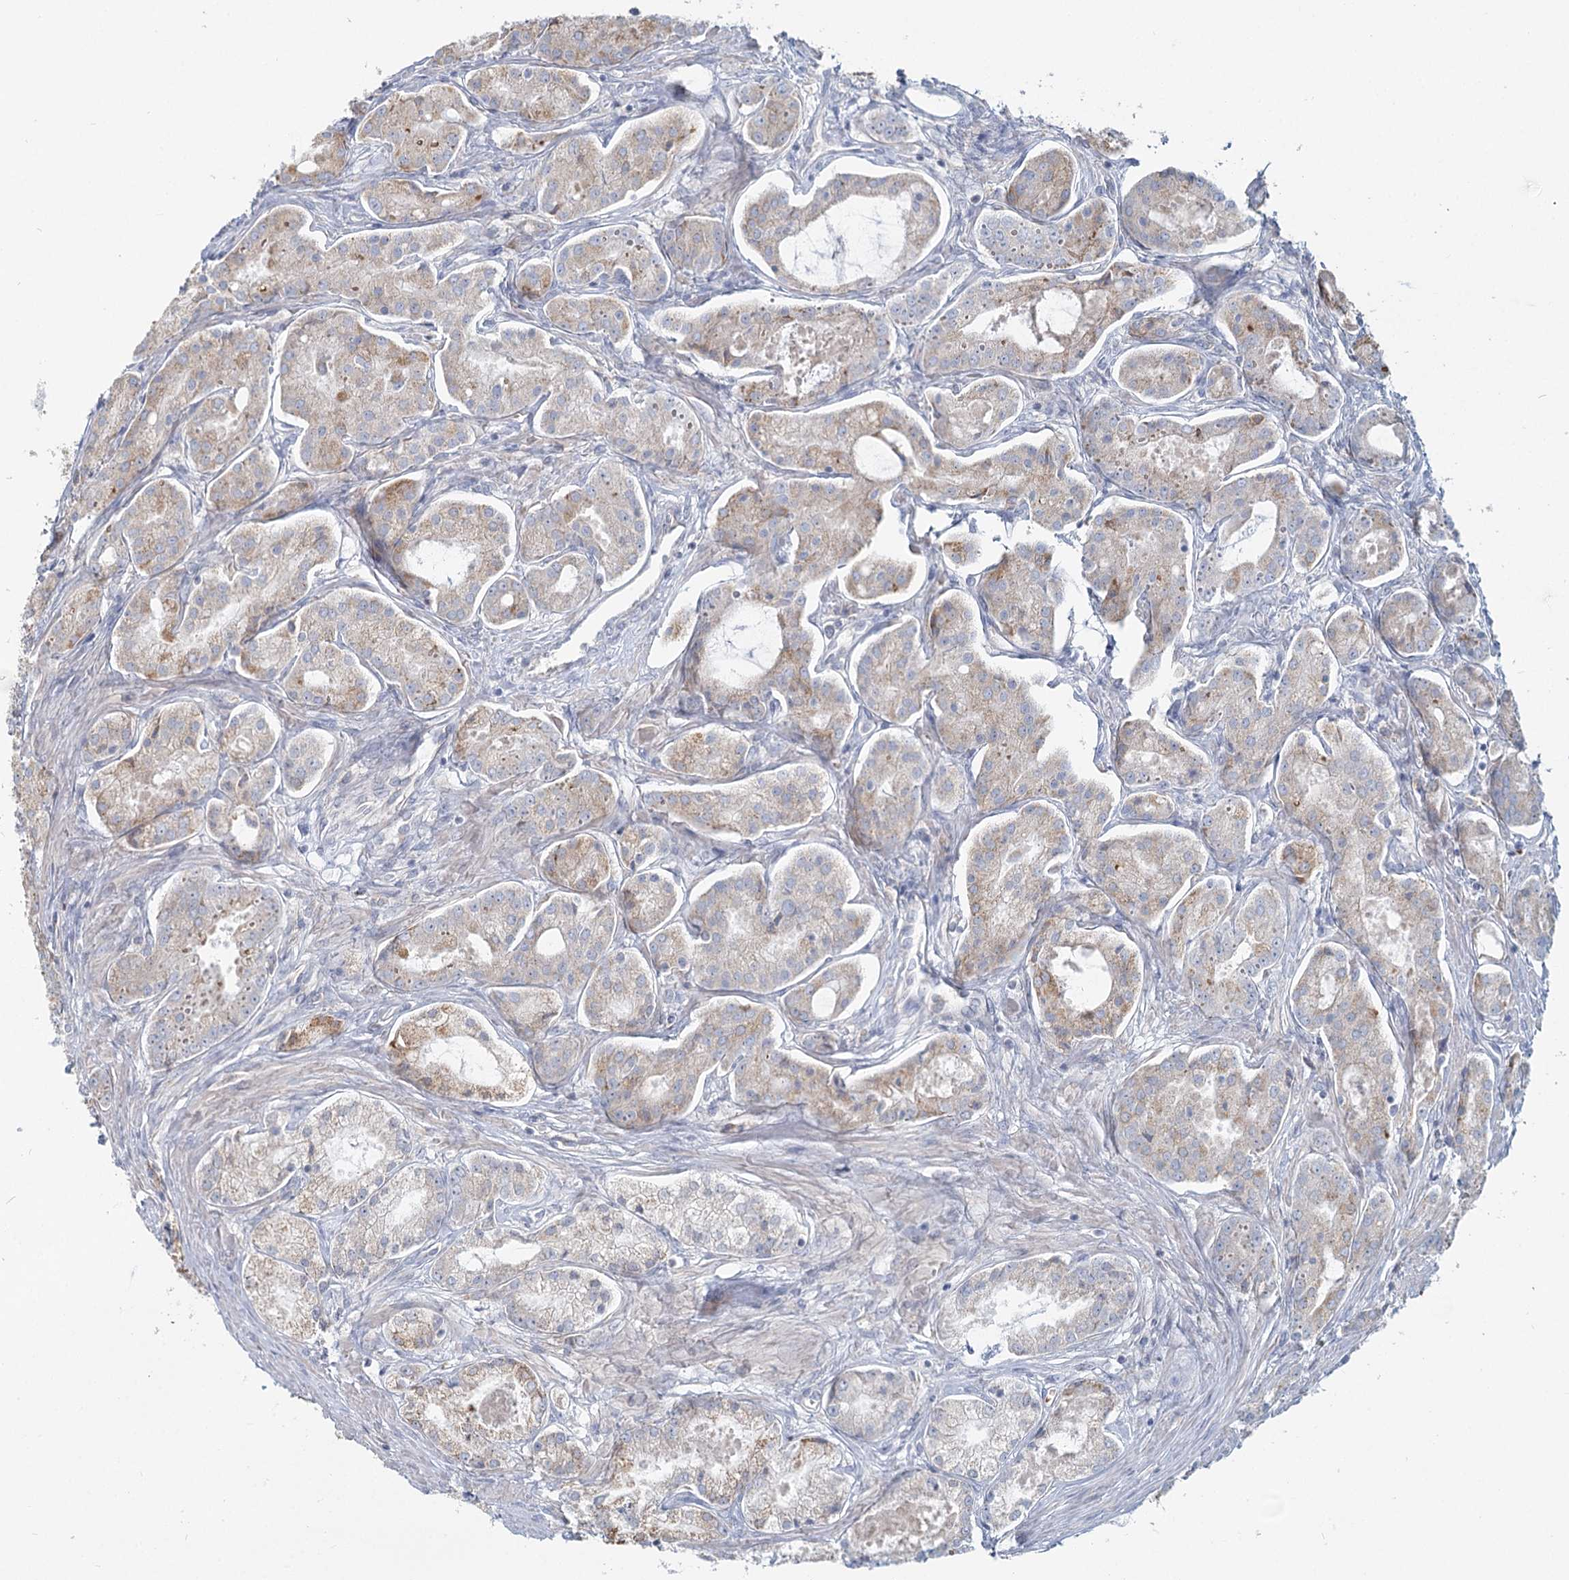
{"staining": {"intensity": "weak", "quantity": "<25%", "location": "cytoplasmic/membranous"}, "tissue": "prostate cancer", "cell_type": "Tumor cells", "image_type": "cancer", "snomed": [{"axis": "morphology", "description": "Adenocarcinoma, Low grade"}, {"axis": "topography", "description": "Prostate"}], "caption": "Immunohistochemistry (IHC) micrograph of prostate cancer (adenocarcinoma (low-grade)) stained for a protein (brown), which demonstrates no expression in tumor cells.", "gene": "ANKRD16", "patient": {"sex": "male", "age": 68}}